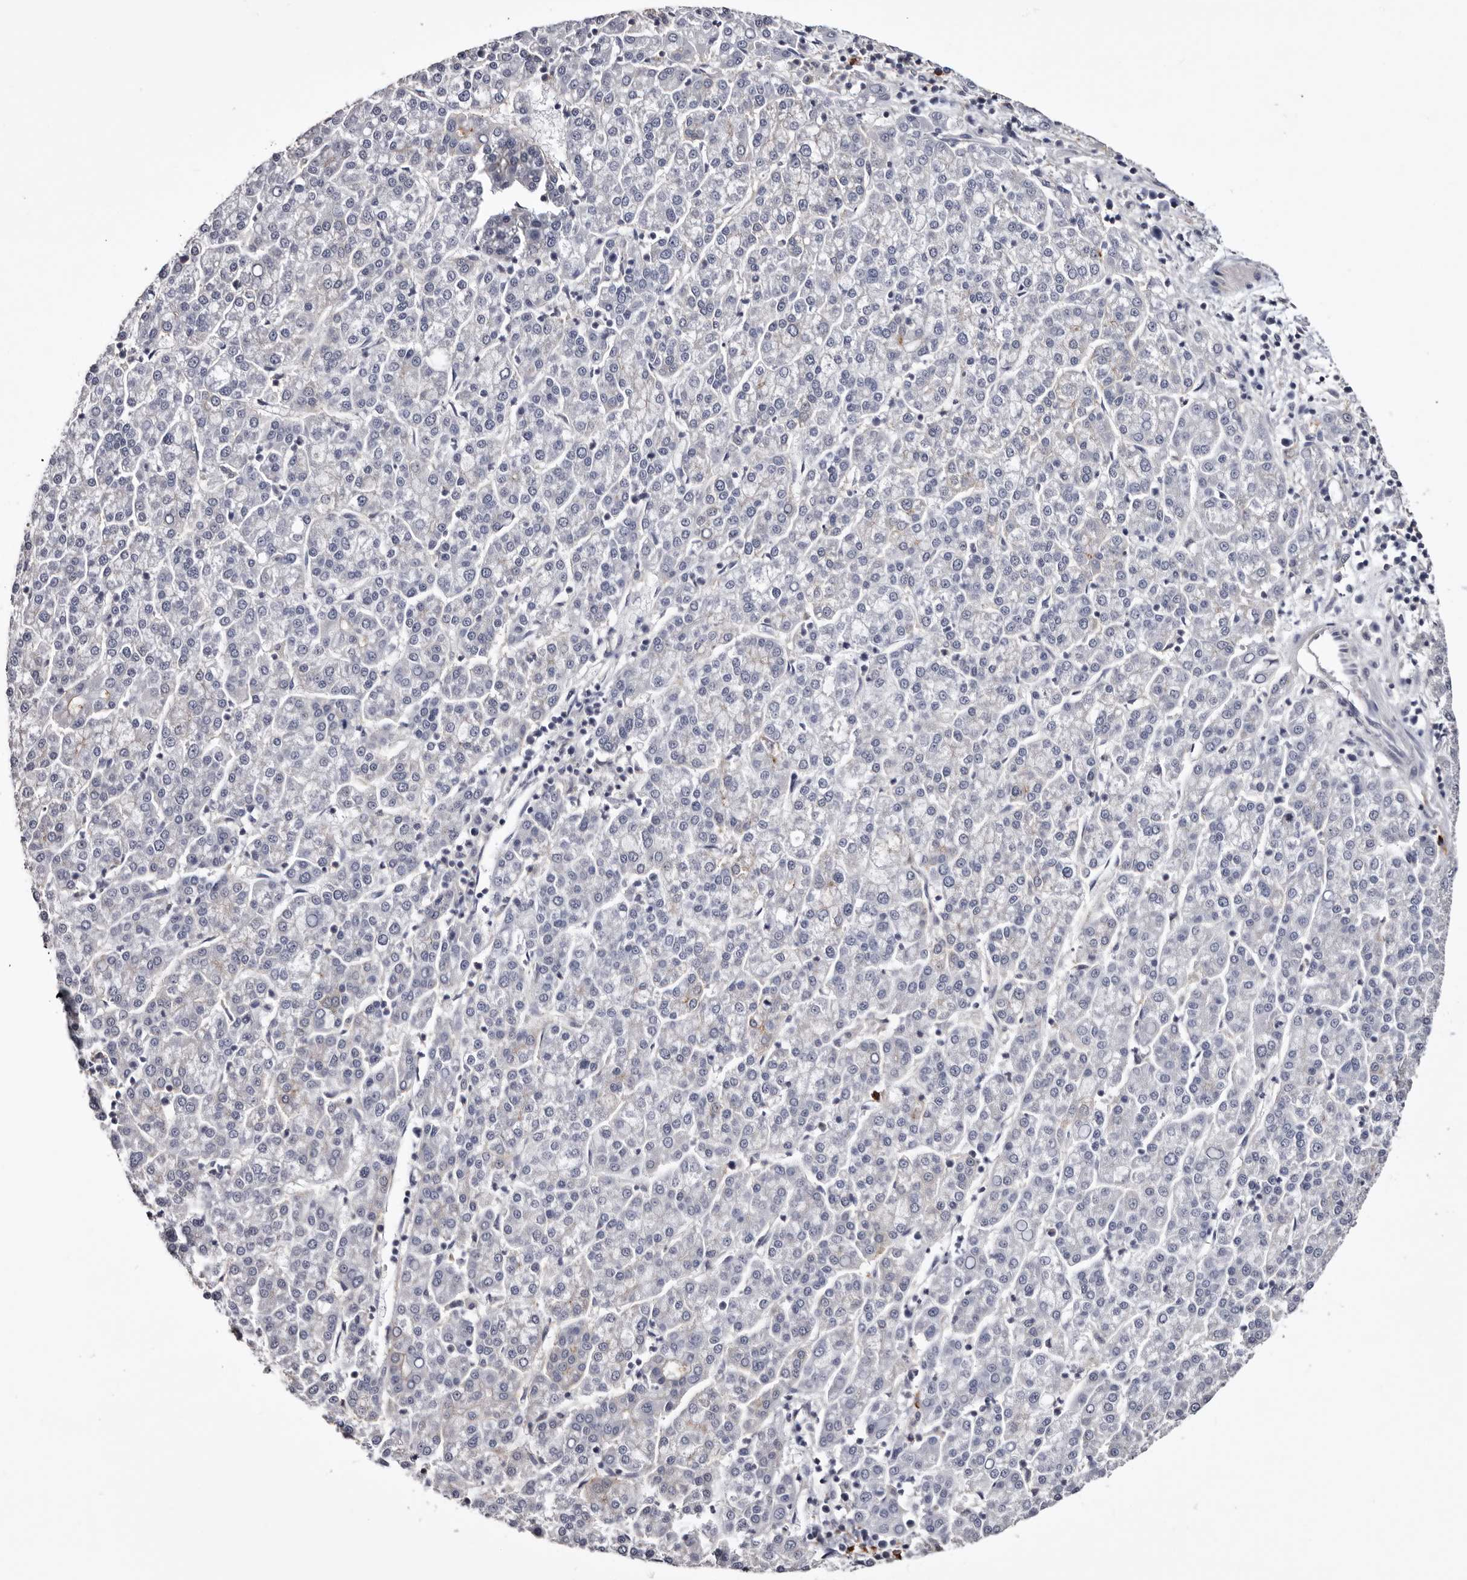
{"staining": {"intensity": "negative", "quantity": "none", "location": "none"}, "tissue": "liver cancer", "cell_type": "Tumor cells", "image_type": "cancer", "snomed": [{"axis": "morphology", "description": "Carcinoma, Hepatocellular, NOS"}, {"axis": "topography", "description": "Liver"}], "caption": "Immunohistochemistry (IHC) image of neoplastic tissue: human liver cancer stained with DAB (3,3'-diaminobenzidine) displays no significant protein positivity in tumor cells.", "gene": "LAD1", "patient": {"sex": "female", "age": 58}}